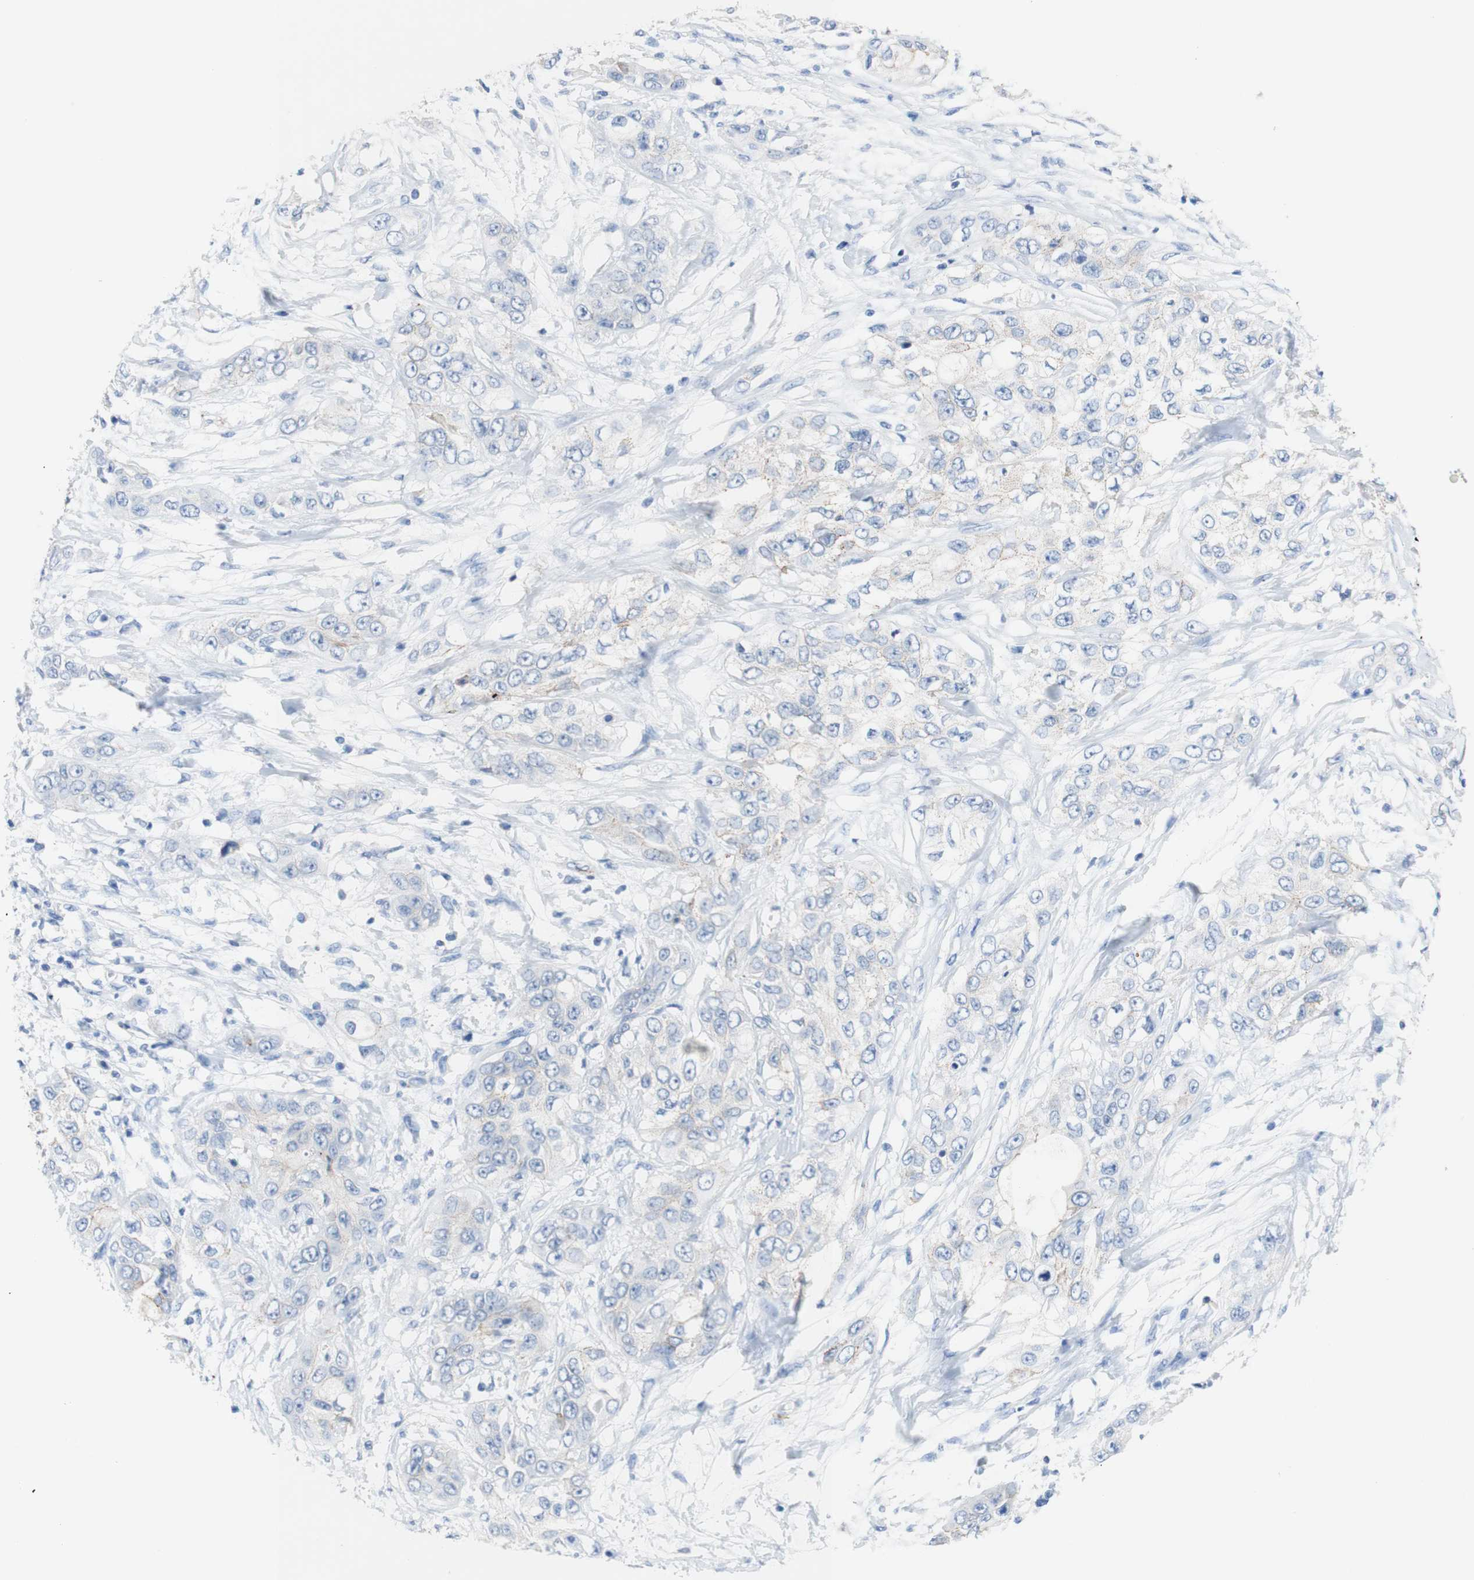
{"staining": {"intensity": "negative", "quantity": "none", "location": "none"}, "tissue": "pancreatic cancer", "cell_type": "Tumor cells", "image_type": "cancer", "snomed": [{"axis": "morphology", "description": "Adenocarcinoma, NOS"}, {"axis": "topography", "description": "Pancreas"}], "caption": "Image shows no significant protein expression in tumor cells of adenocarcinoma (pancreatic).", "gene": "DSC2", "patient": {"sex": "female", "age": 70}}